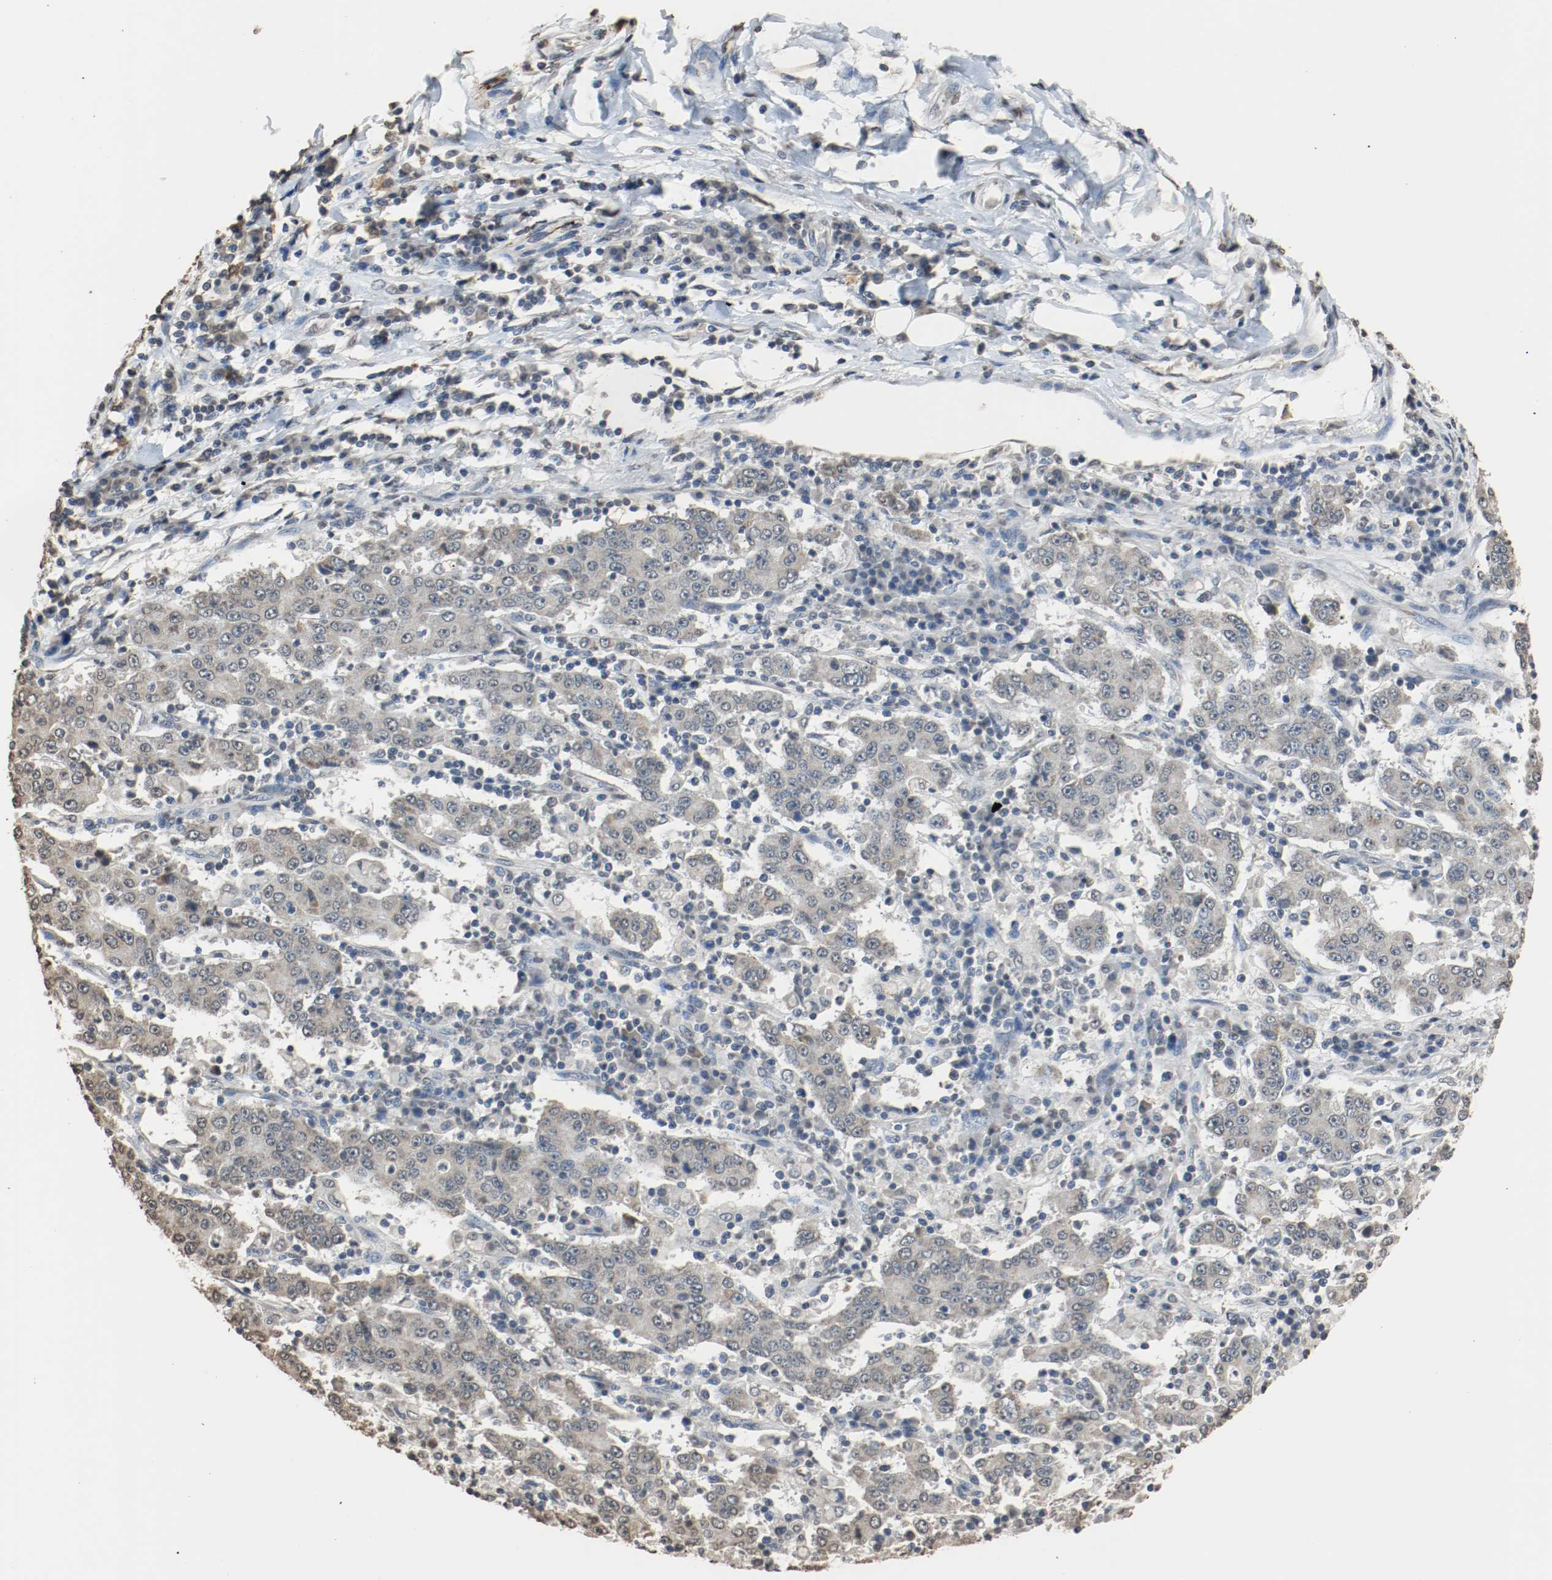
{"staining": {"intensity": "weak", "quantity": "25%-75%", "location": "cytoplasmic/membranous"}, "tissue": "stomach cancer", "cell_type": "Tumor cells", "image_type": "cancer", "snomed": [{"axis": "morphology", "description": "Normal tissue, NOS"}, {"axis": "morphology", "description": "Adenocarcinoma, NOS"}, {"axis": "topography", "description": "Stomach, upper"}, {"axis": "topography", "description": "Stomach"}], "caption": "This image demonstrates immunohistochemistry (IHC) staining of human stomach cancer, with low weak cytoplasmic/membranous positivity in approximately 25%-75% of tumor cells.", "gene": "RTN4", "patient": {"sex": "male", "age": 59}}